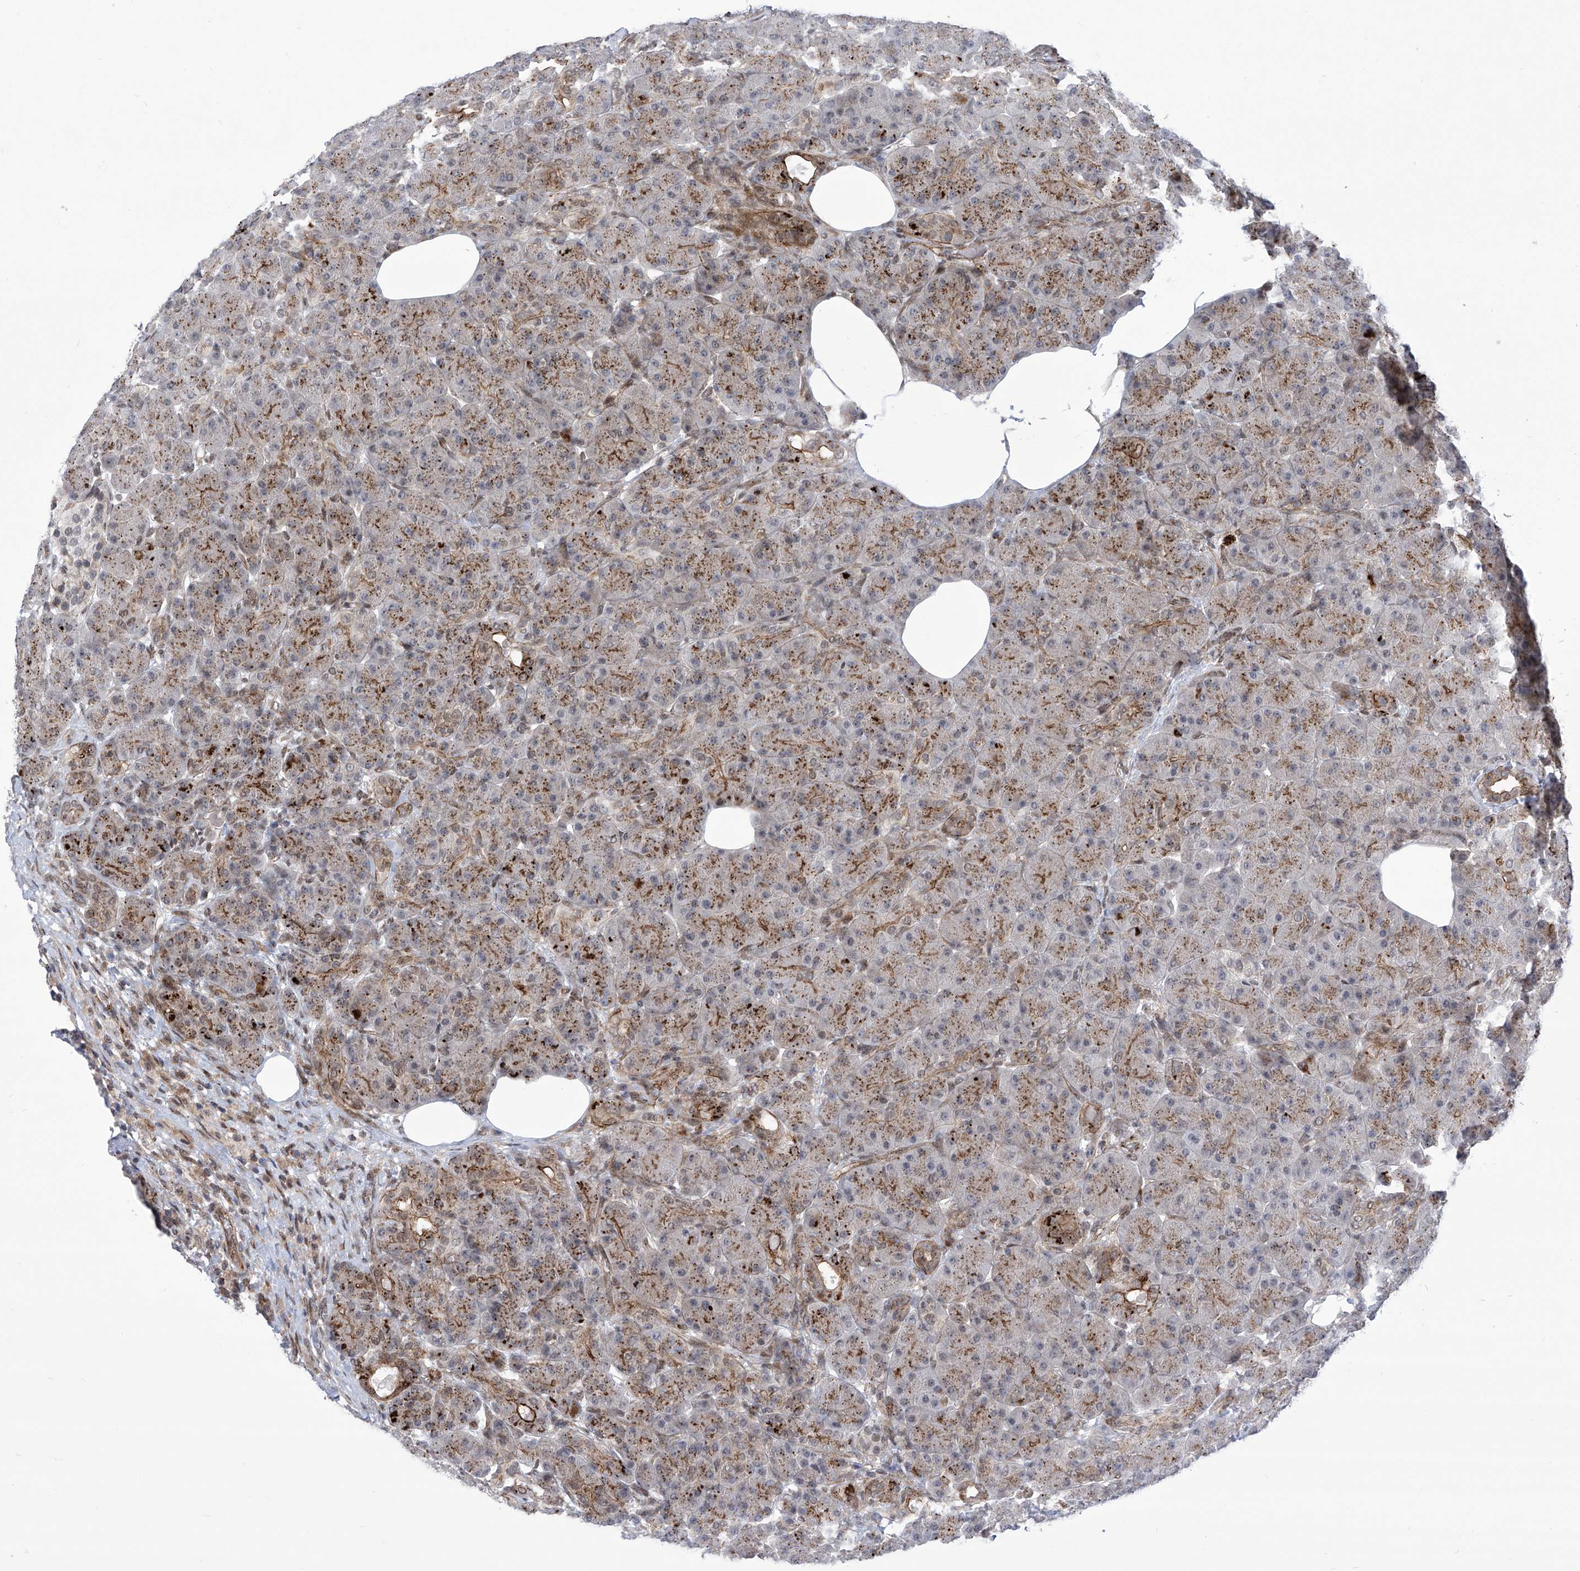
{"staining": {"intensity": "moderate", "quantity": "25%-75%", "location": "cytoplasmic/membranous"}, "tissue": "pancreas", "cell_type": "Exocrine glandular cells", "image_type": "normal", "snomed": [{"axis": "morphology", "description": "Normal tissue, NOS"}, {"axis": "topography", "description": "Pancreas"}], "caption": "The micrograph displays a brown stain indicating the presence of a protein in the cytoplasmic/membranous of exocrine glandular cells in pancreas. The protein is shown in brown color, while the nuclei are stained blue.", "gene": "CEP290", "patient": {"sex": "male", "age": 63}}